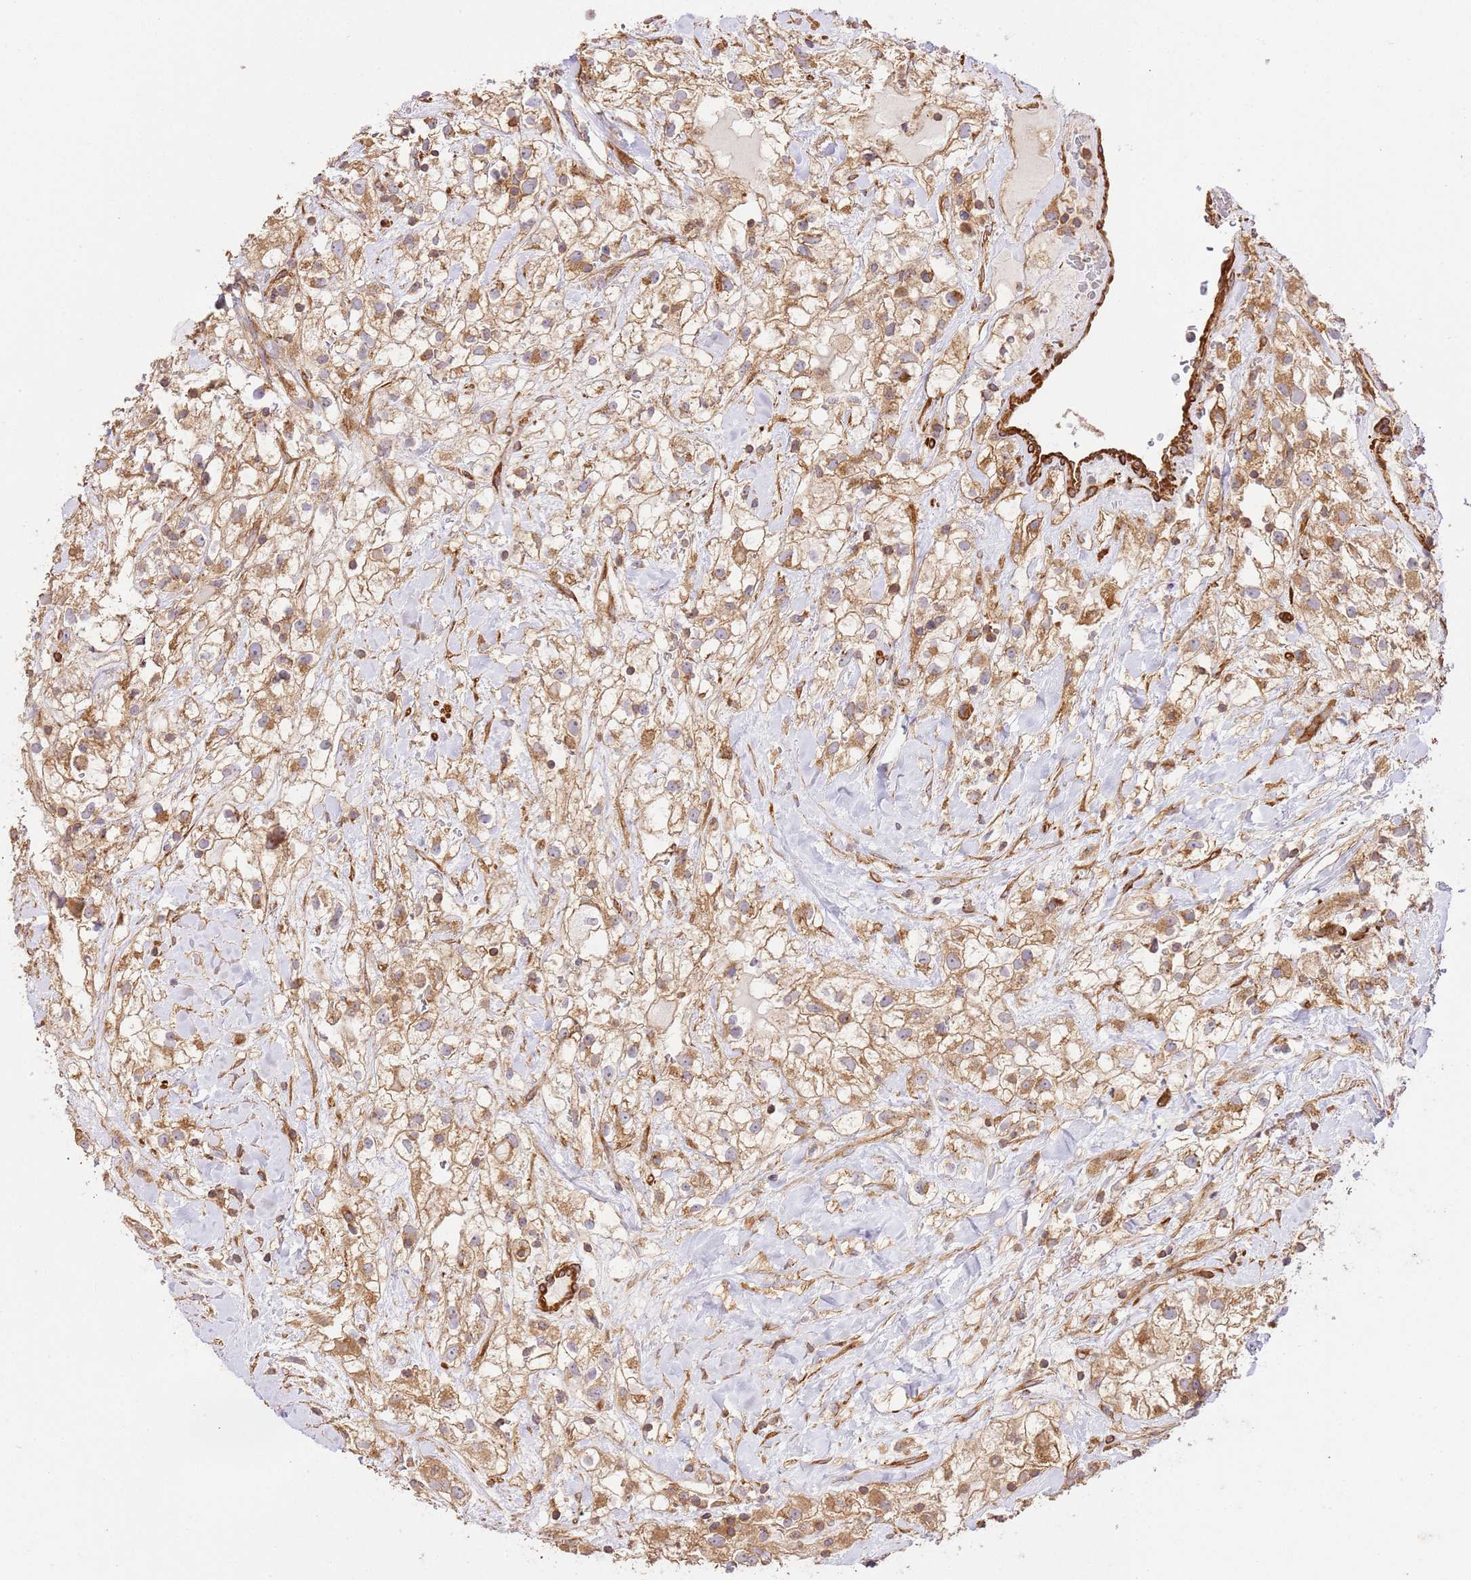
{"staining": {"intensity": "moderate", "quantity": ">75%", "location": "cytoplasmic/membranous"}, "tissue": "renal cancer", "cell_type": "Tumor cells", "image_type": "cancer", "snomed": [{"axis": "morphology", "description": "Adenocarcinoma, NOS"}, {"axis": "topography", "description": "Kidney"}], "caption": "Immunohistochemistry (IHC) micrograph of neoplastic tissue: renal adenocarcinoma stained using IHC exhibits medium levels of moderate protein expression localized specifically in the cytoplasmic/membranous of tumor cells, appearing as a cytoplasmic/membranous brown color.", "gene": "ZBTB39", "patient": {"sex": "male", "age": 59}}